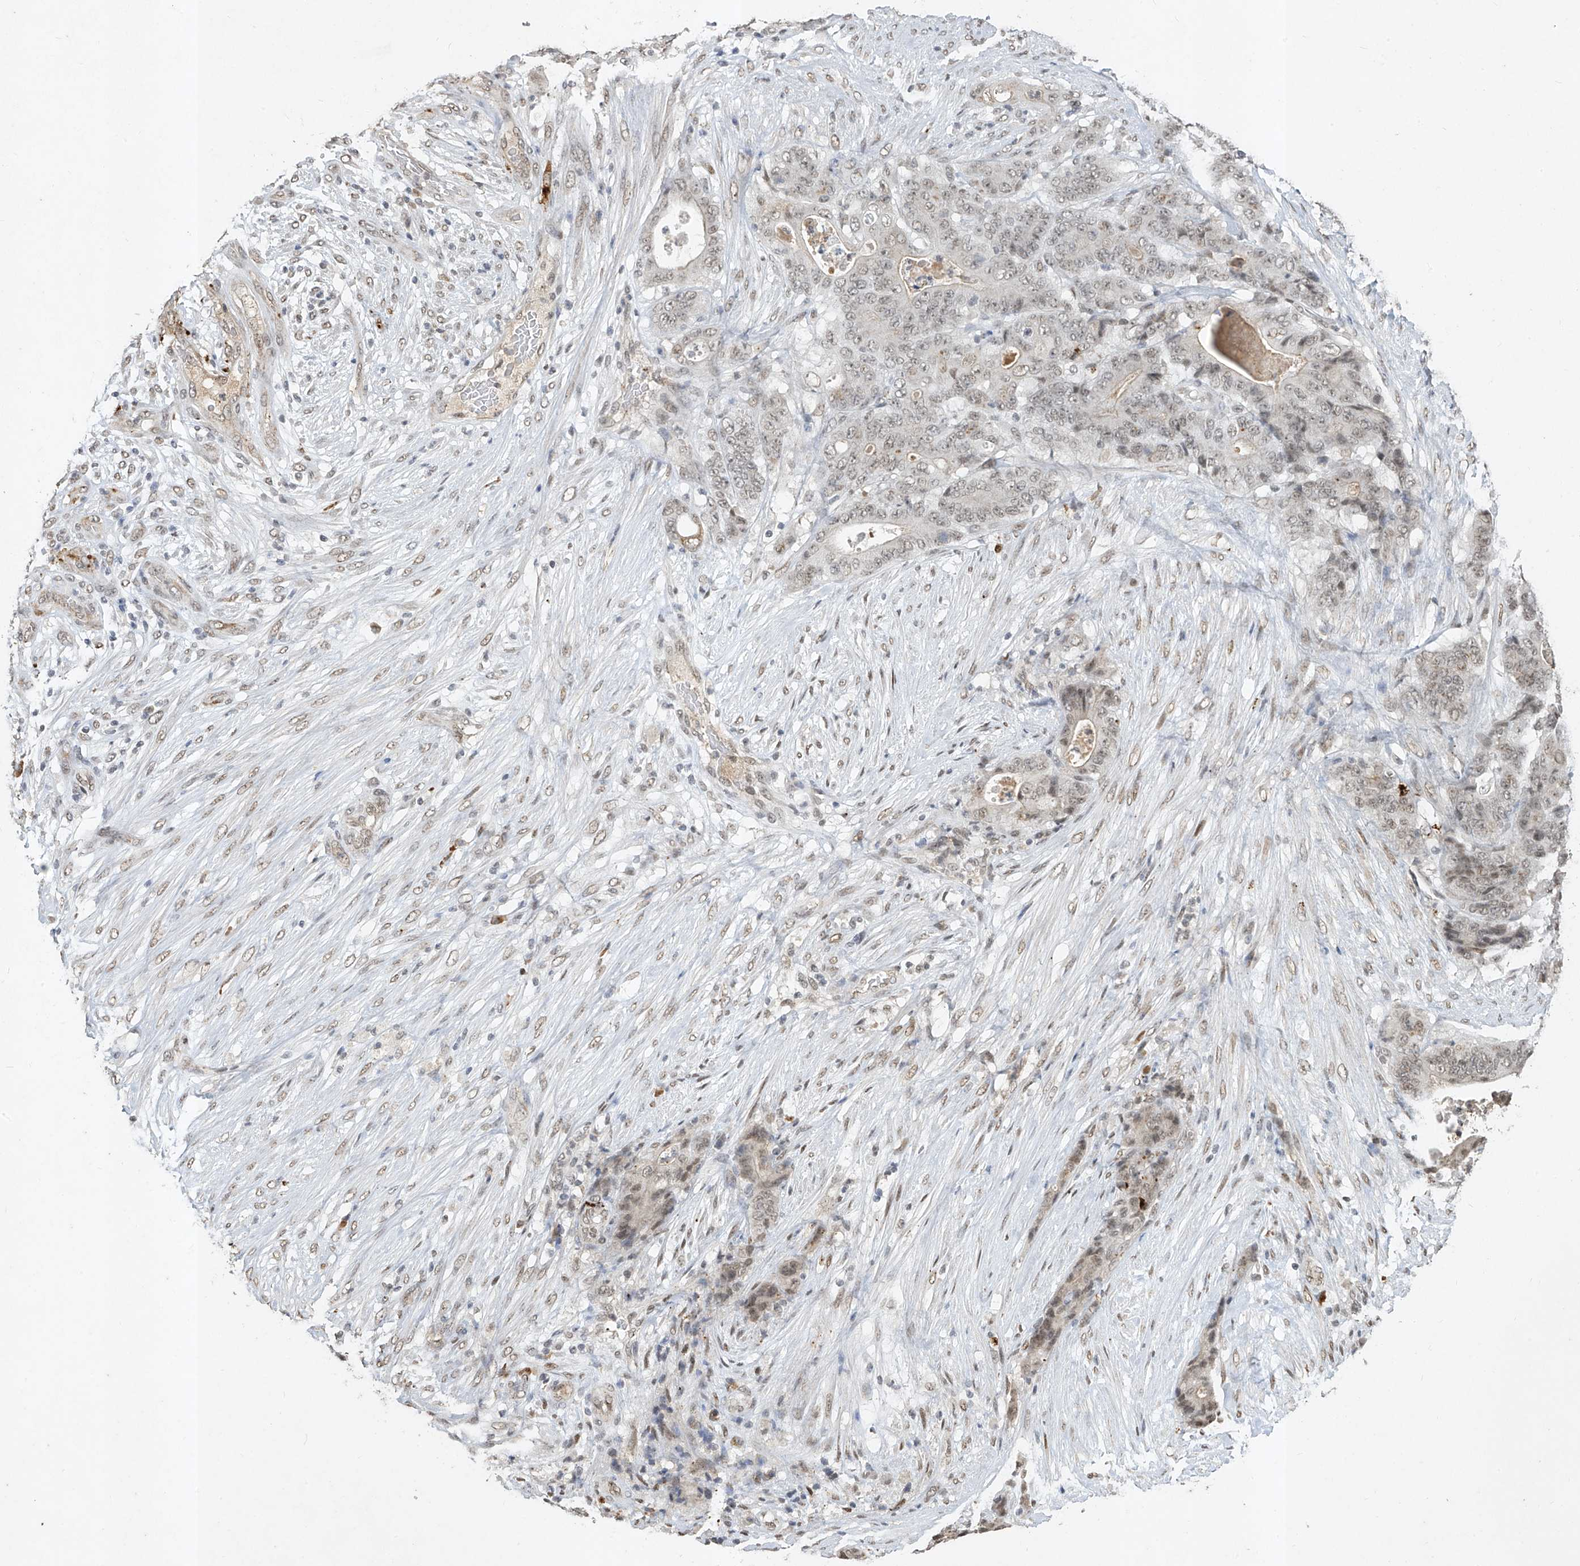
{"staining": {"intensity": "weak", "quantity": "<25%", "location": "nuclear"}, "tissue": "stomach cancer", "cell_type": "Tumor cells", "image_type": "cancer", "snomed": [{"axis": "morphology", "description": "Adenocarcinoma, NOS"}, {"axis": "topography", "description": "Stomach"}], "caption": "Micrograph shows no significant protein staining in tumor cells of stomach adenocarcinoma.", "gene": "ATRIP", "patient": {"sex": "female", "age": 73}}